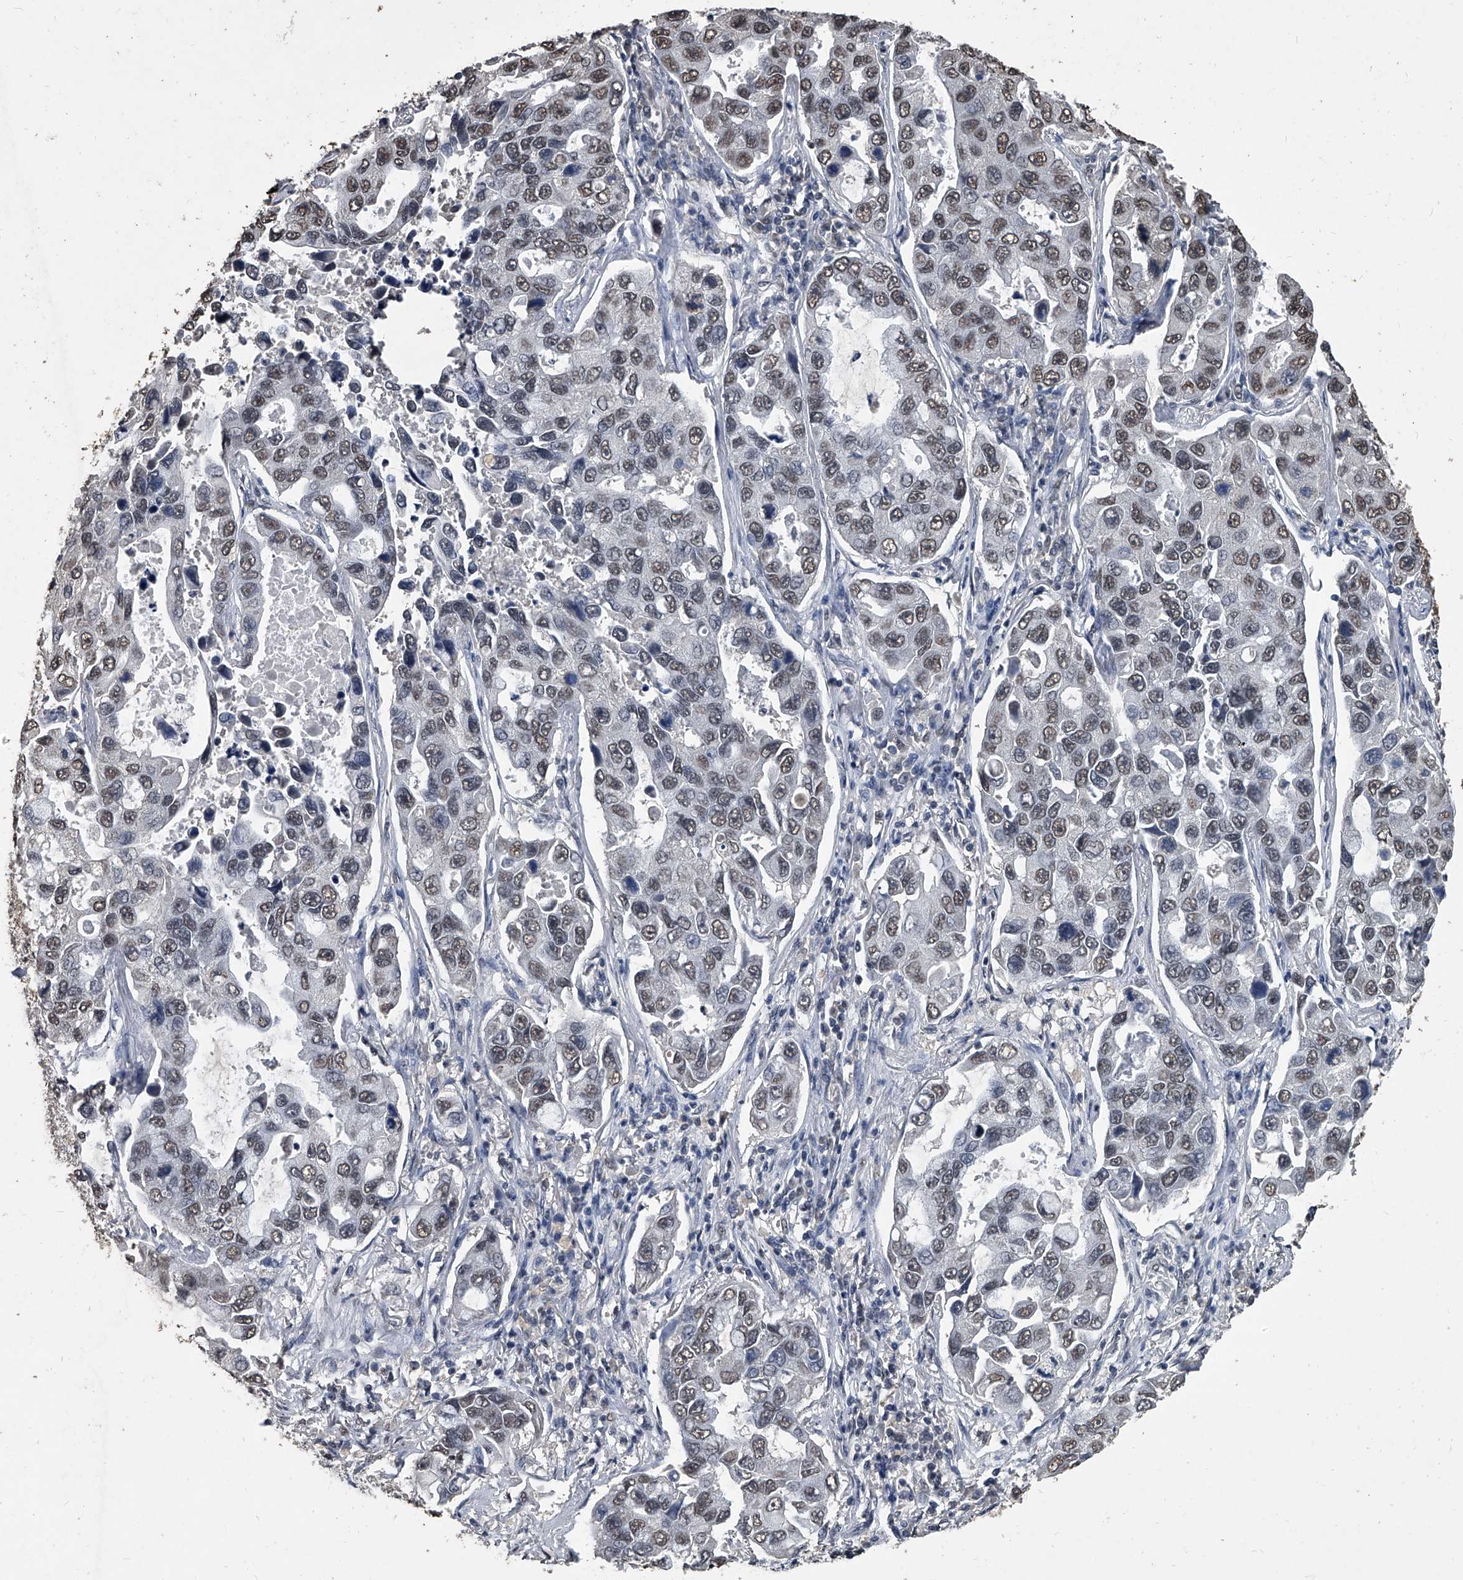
{"staining": {"intensity": "weak", "quantity": "25%-75%", "location": "nuclear"}, "tissue": "lung cancer", "cell_type": "Tumor cells", "image_type": "cancer", "snomed": [{"axis": "morphology", "description": "Adenocarcinoma, NOS"}, {"axis": "topography", "description": "Lung"}], "caption": "The micrograph demonstrates a brown stain indicating the presence of a protein in the nuclear of tumor cells in lung cancer (adenocarcinoma).", "gene": "MATR3", "patient": {"sex": "male", "age": 64}}